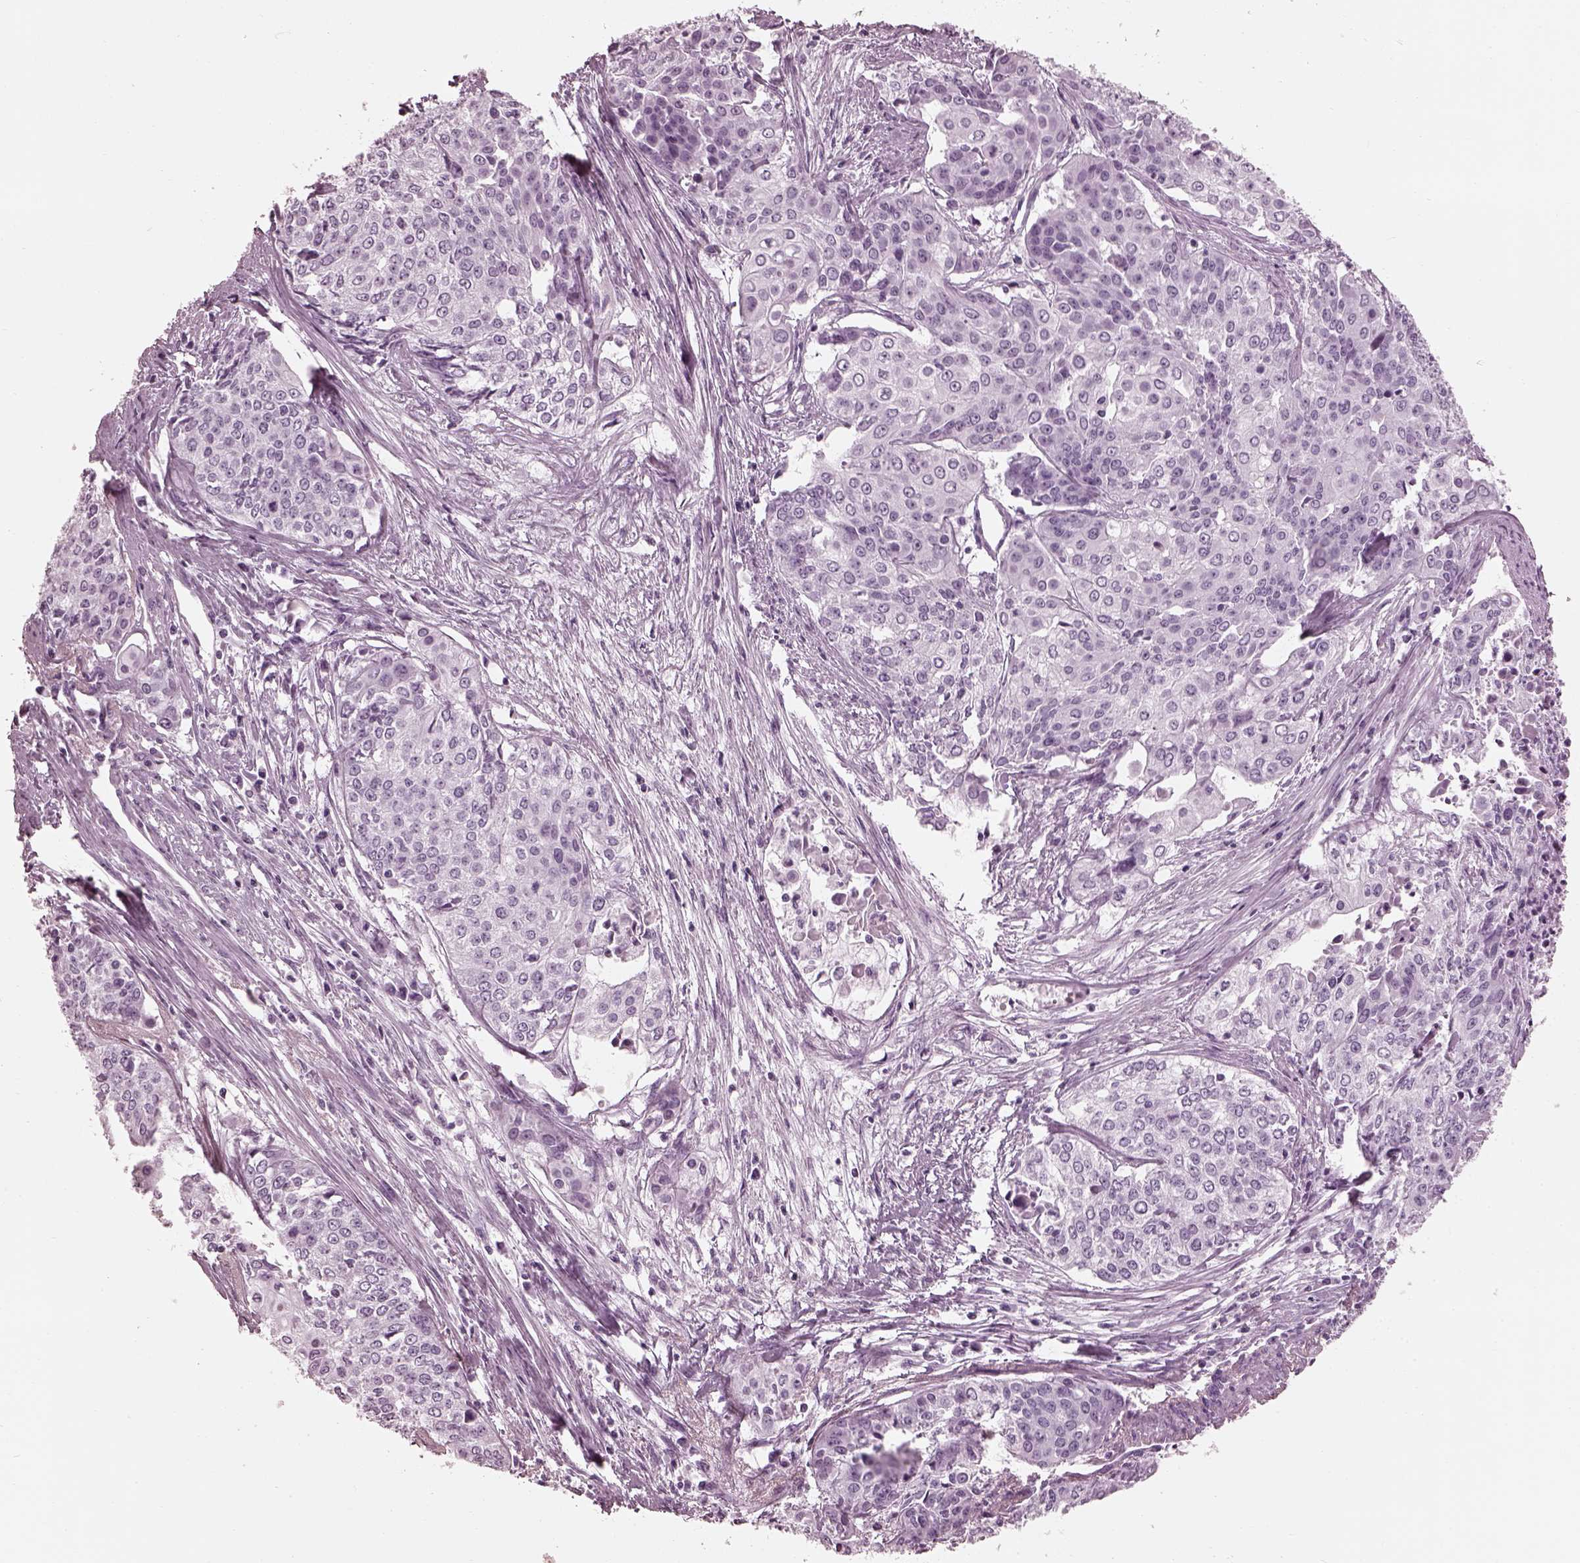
{"staining": {"intensity": "negative", "quantity": "none", "location": "none"}, "tissue": "cervical cancer", "cell_type": "Tumor cells", "image_type": "cancer", "snomed": [{"axis": "morphology", "description": "Squamous cell carcinoma, NOS"}, {"axis": "topography", "description": "Cervix"}], "caption": "Histopathology image shows no protein staining in tumor cells of cervical cancer tissue.", "gene": "TCHHL1", "patient": {"sex": "female", "age": 39}}